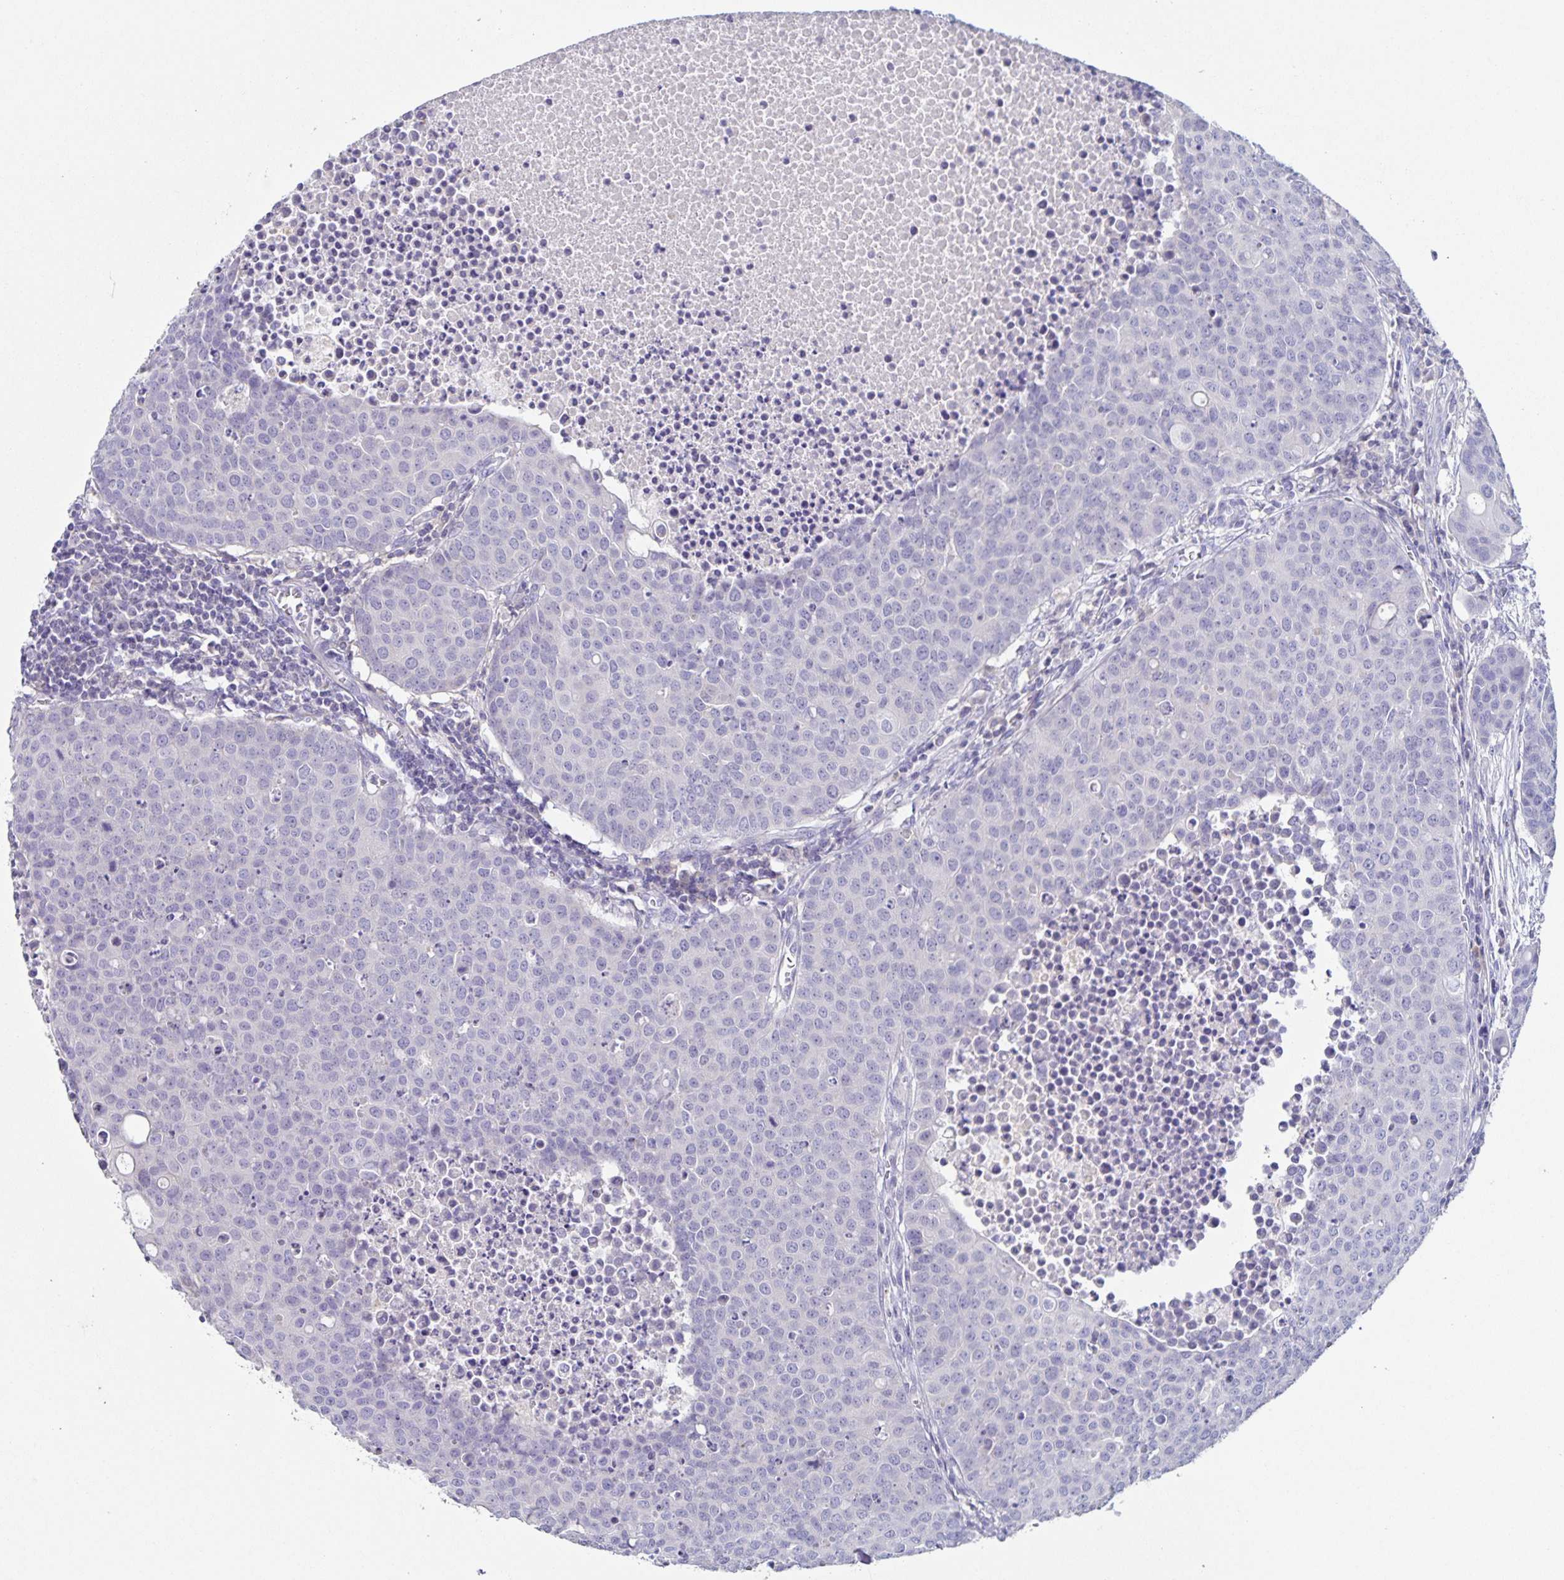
{"staining": {"intensity": "negative", "quantity": "none", "location": "none"}, "tissue": "carcinoid", "cell_type": "Tumor cells", "image_type": "cancer", "snomed": [{"axis": "morphology", "description": "Carcinoid, malignant, NOS"}, {"axis": "topography", "description": "Colon"}], "caption": "Immunohistochemistry image of carcinoid stained for a protein (brown), which displays no expression in tumor cells.", "gene": "RPL36A", "patient": {"sex": "male", "age": 81}}